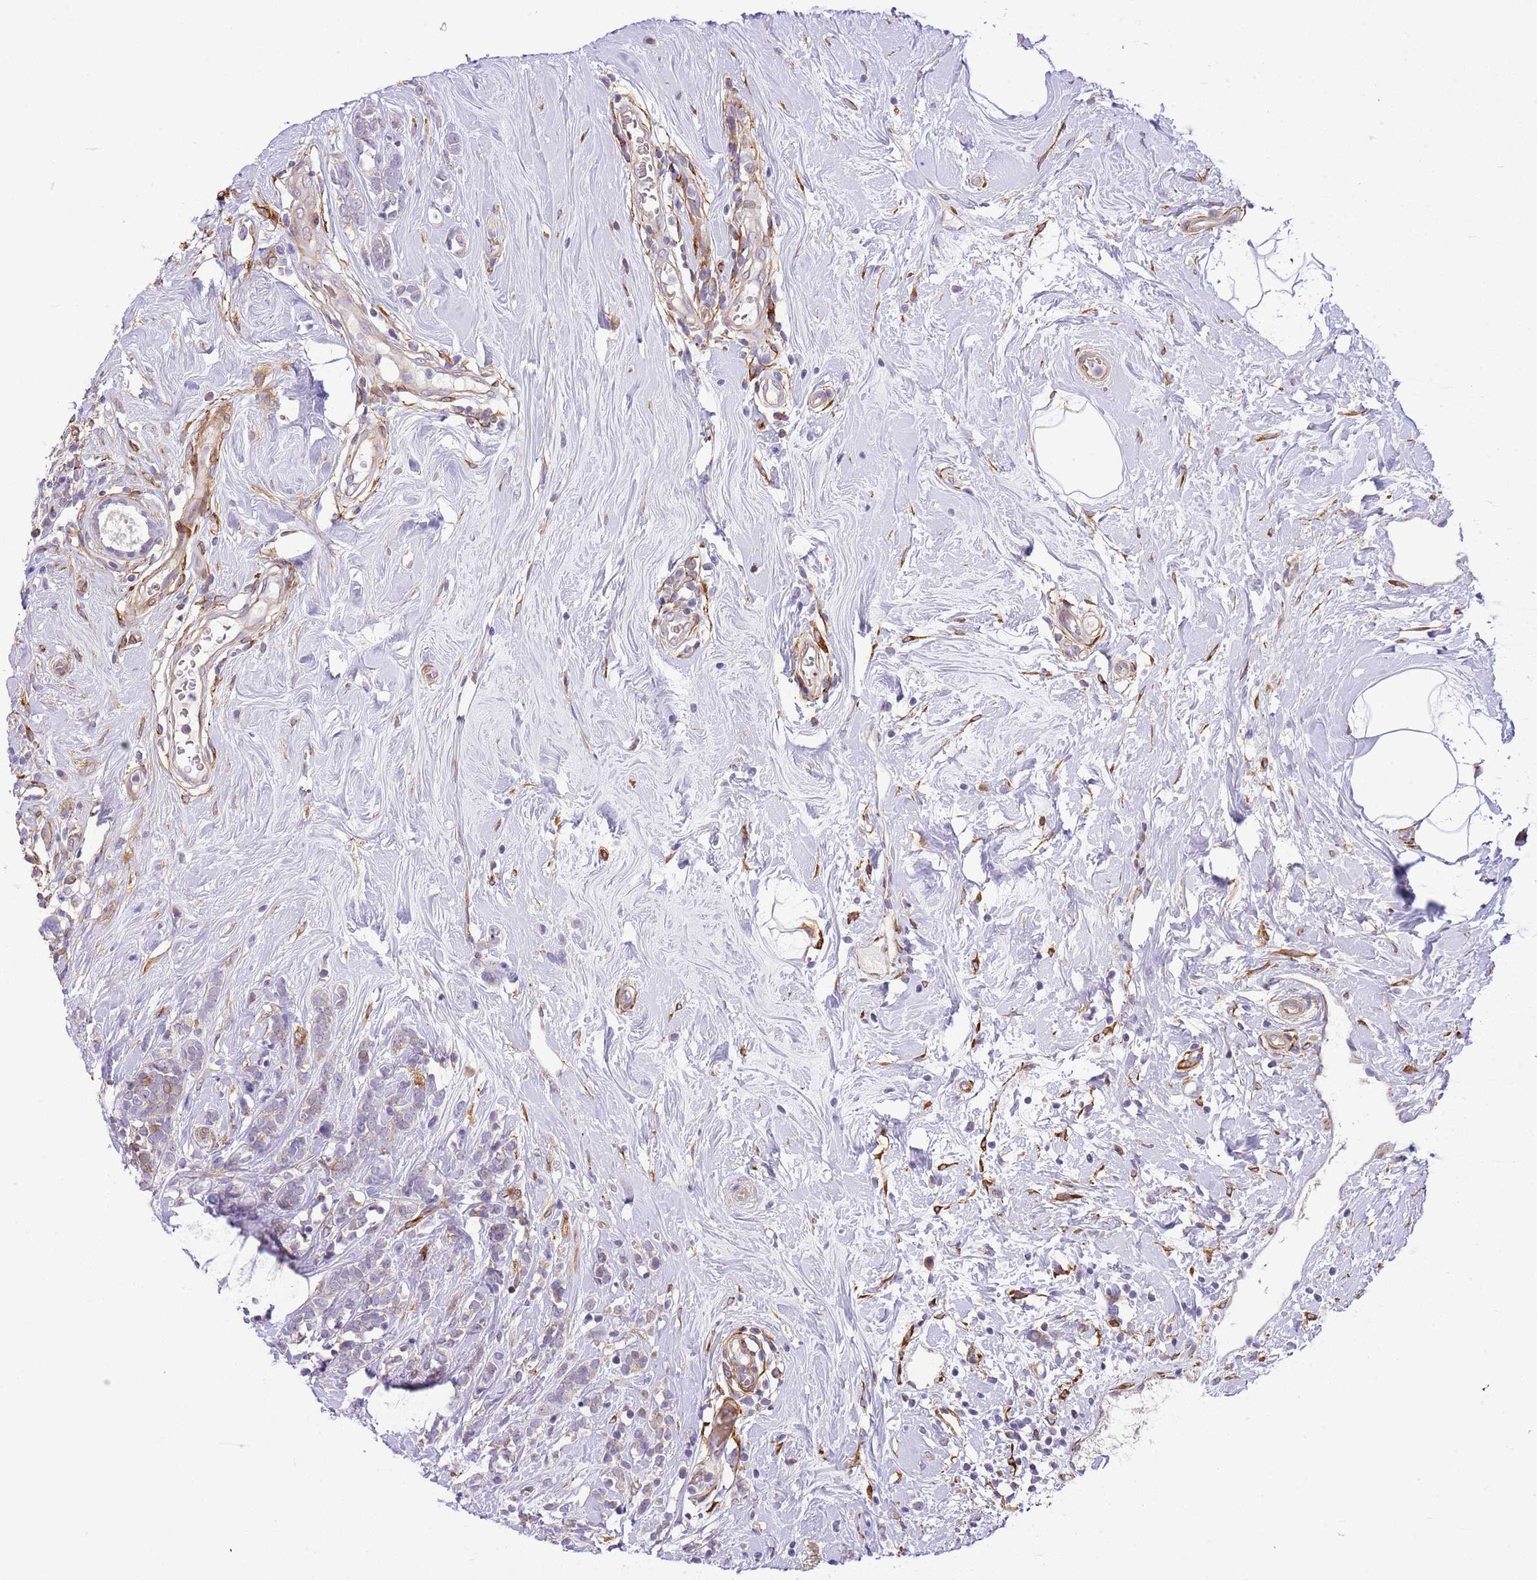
{"staining": {"intensity": "negative", "quantity": "none", "location": "none"}, "tissue": "breast cancer", "cell_type": "Tumor cells", "image_type": "cancer", "snomed": [{"axis": "morphology", "description": "Lobular carcinoma"}, {"axis": "topography", "description": "Breast"}], "caption": "High power microscopy histopathology image of an immunohistochemistry (IHC) histopathology image of breast cancer, revealing no significant staining in tumor cells.", "gene": "RFK", "patient": {"sex": "female", "age": 58}}